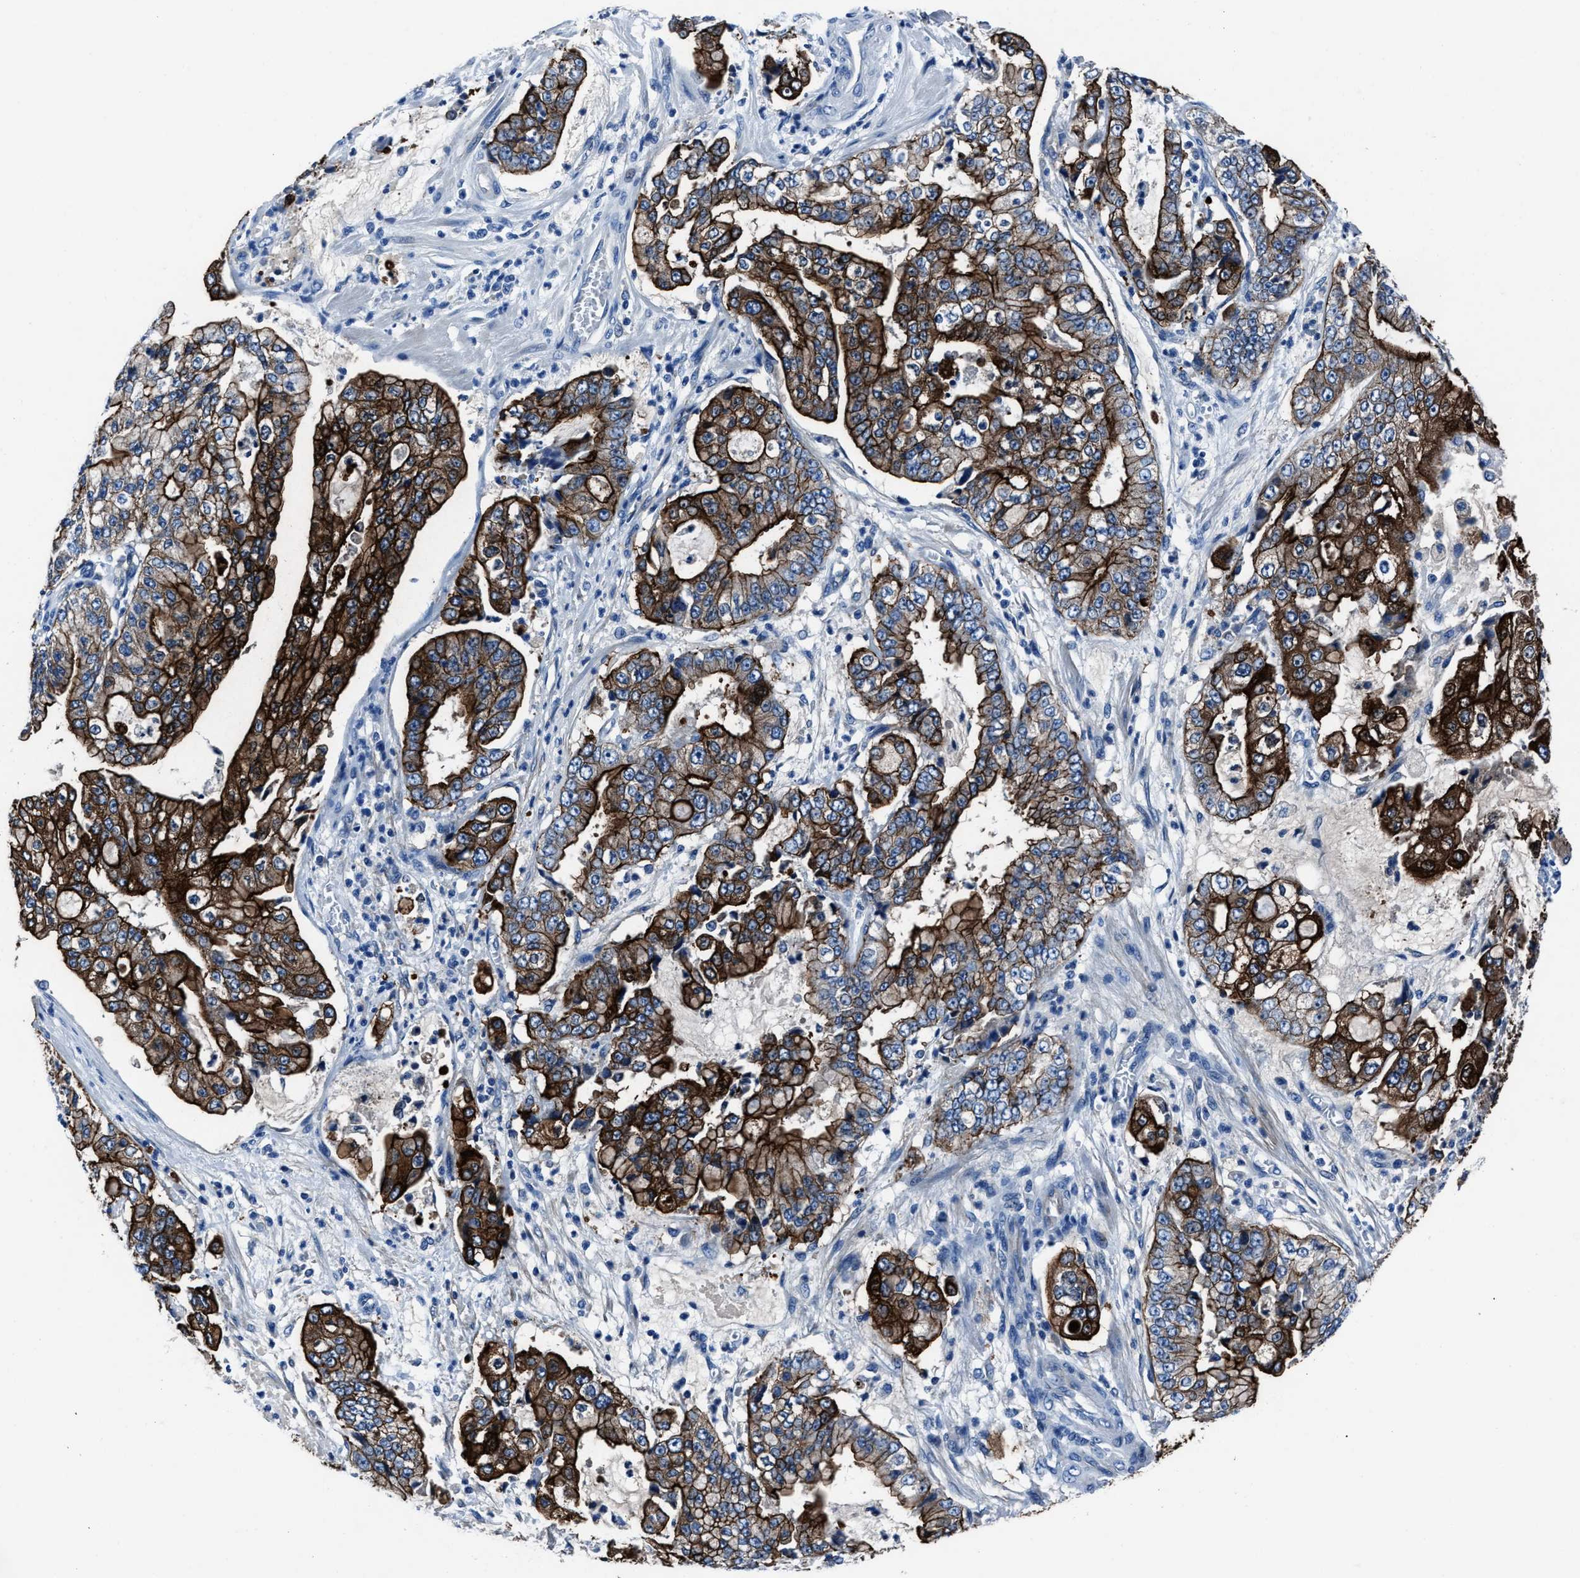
{"staining": {"intensity": "strong", "quantity": ">75%", "location": "cytoplasmic/membranous"}, "tissue": "stomach cancer", "cell_type": "Tumor cells", "image_type": "cancer", "snomed": [{"axis": "morphology", "description": "Adenocarcinoma, NOS"}, {"axis": "topography", "description": "Stomach"}], "caption": "Immunohistochemistry of human stomach adenocarcinoma demonstrates high levels of strong cytoplasmic/membranous positivity in about >75% of tumor cells. (DAB = brown stain, brightfield microscopy at high magnification).", "gene": "LMO7", "patient": {"sex": "male", "age": 76}}